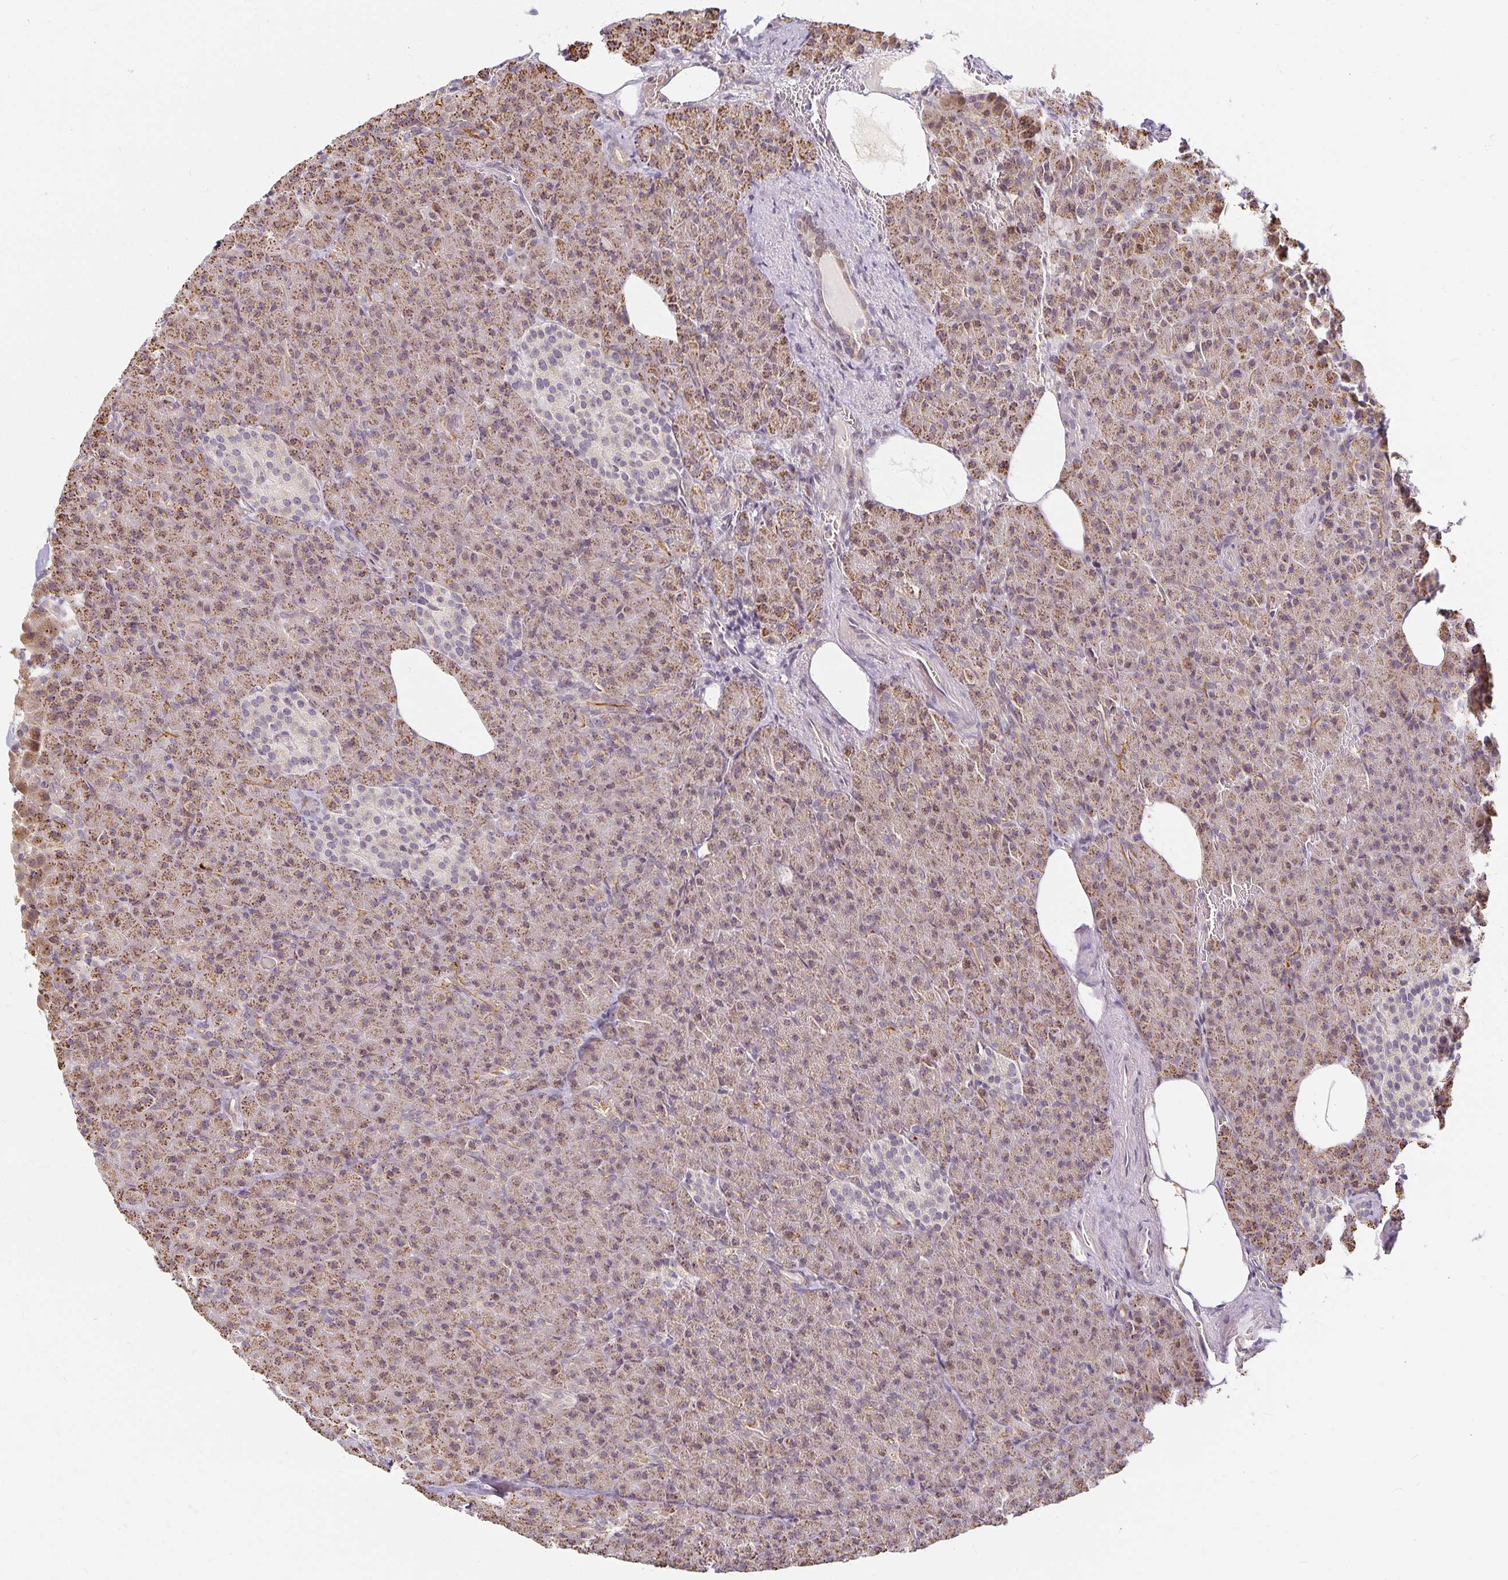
{"staining": {"intensity": "moderate", "quantity": "25%-75%", "location": "cytoplasmic/membranous"}, "tissue": "pancreas", "cell_type": "Exocrine glandular cells", "image_type": "normal", "snomed": [{"axis": "morphology", "description": "Normal tissue, NOS"}, {"axis": "topography", "description": "Pancreas"}], "caption": "An immunohistochemistry photomicrograph of normal tissue is shown. Protein staining in brown shows moderate cytoplasmic/membranous positivity in pancreas within exocrine glandular cells.", "gene": "EHF", "patient": {"sex": "female", "age": 74}}